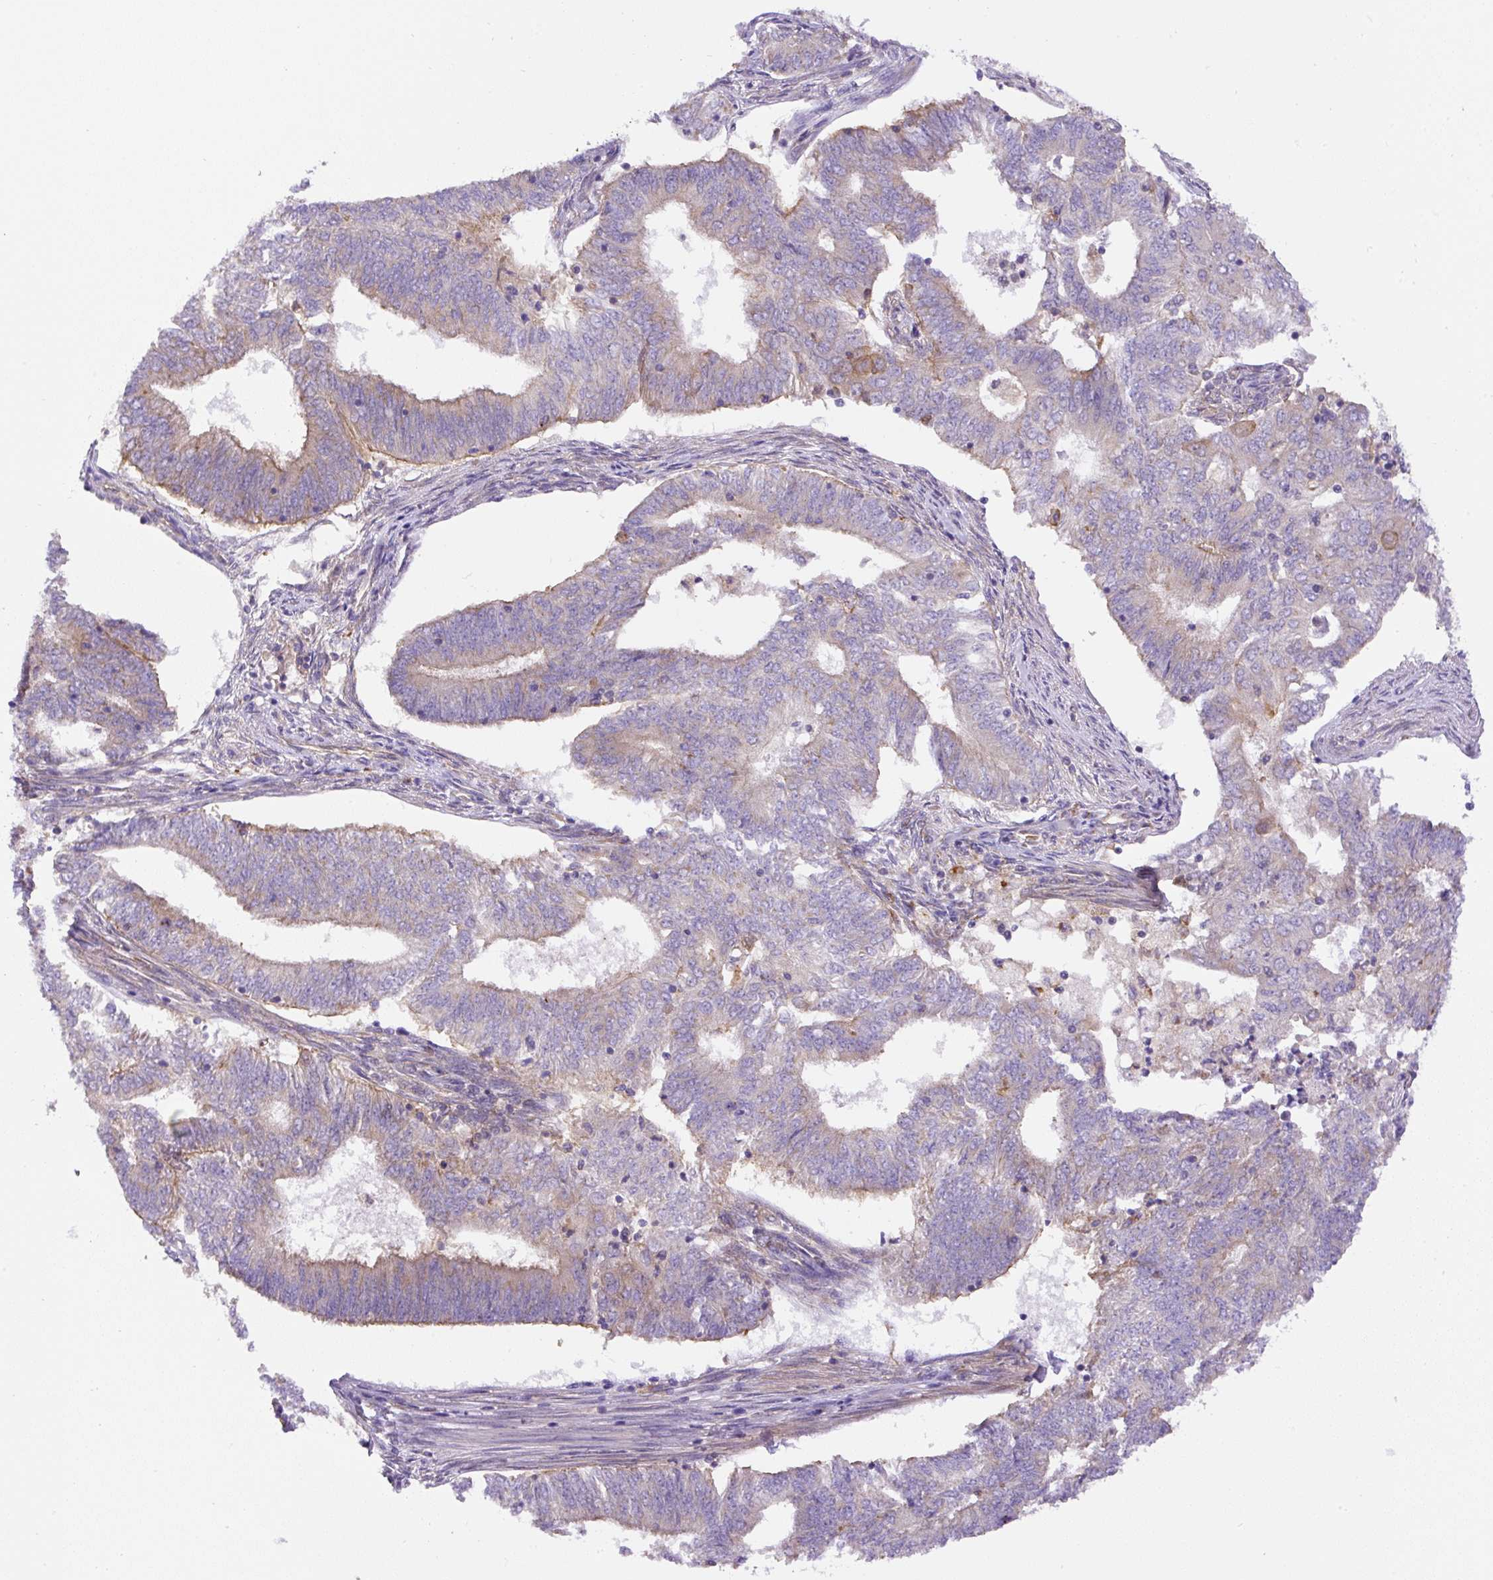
{"staining": {"intensity": "negative", "quantity": "none", "location": "none"}, "tissue": "endometrial cancer", "cell_type": "Tumor cells", "image_type": "cancer", "snomed": [{"axis": "morphology", "description": "Adenocarcinoma, NOS"}, {"axis": "topography", "description": "Endometrium"}], "caption": "Tumor cells are negative for protein expression in human endometrial adenocarcinoma.", "gene": "DCTN1", "patient": {"sex": "female", "age": 62}}